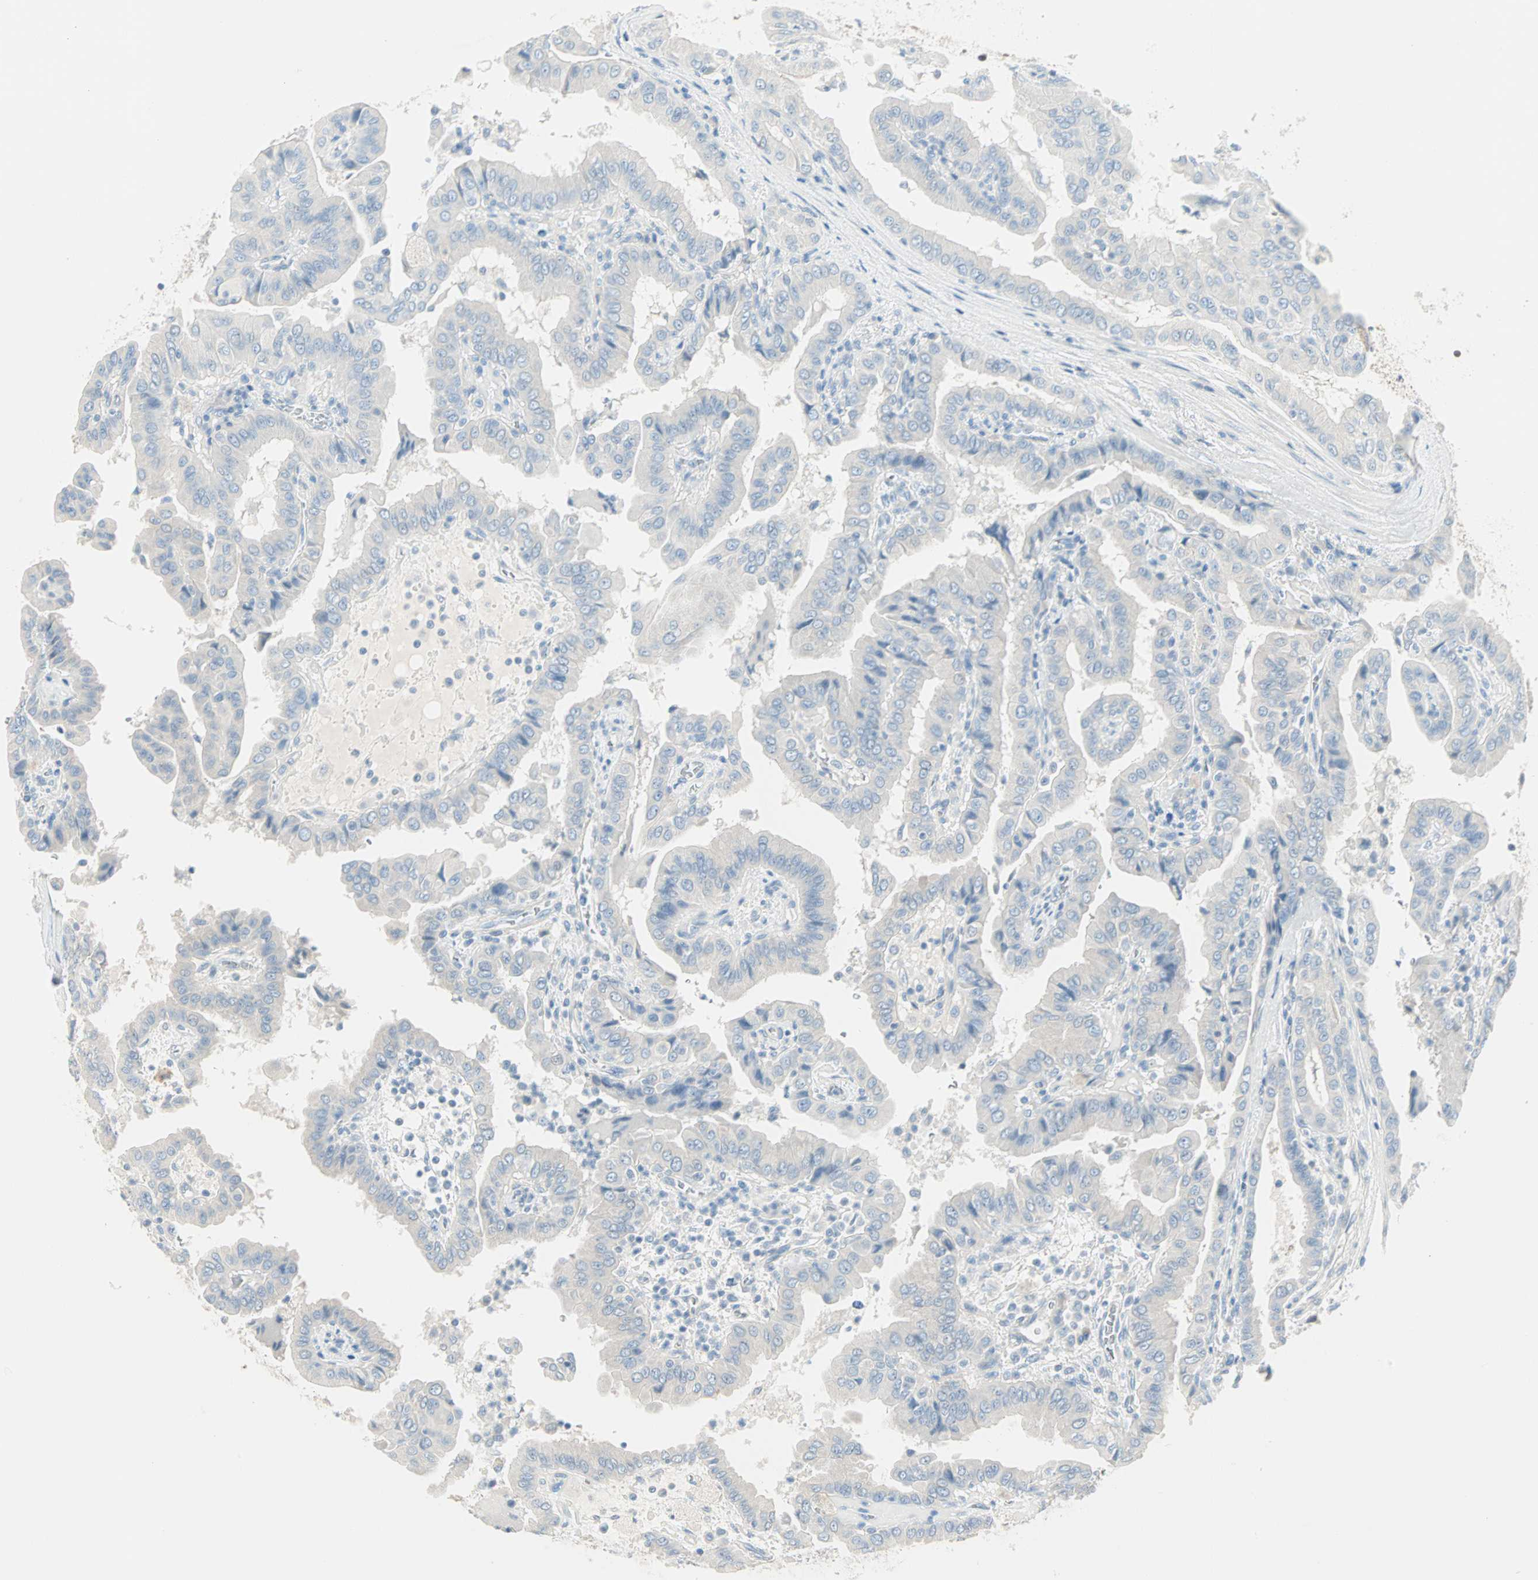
{"staining": {"intensity": "negative", "quantity": "none", "location": "none"}, "tissue": "thyroid cancer", "cell_type": "Tumor cells", "image_type": "cancer", "snomed": [{"axis": "morphology", "description": "Papillary adenocarcinoma, NOS"}, {"axis": "topography", "description": "Thyroid gland"}], "caption": "Tumor cells show no significant expression in thyroid cancer (papillary adenocarcinoma). The staining was performed using DAB (3,3'-diaminobenzidine) to visualize the protein expression in brown, while the nuclei were stained in blue with hematoxylin (Magnification: 20x).", "gene": "SULT1C2", "patient": {"sex": "male", "age": 33}}